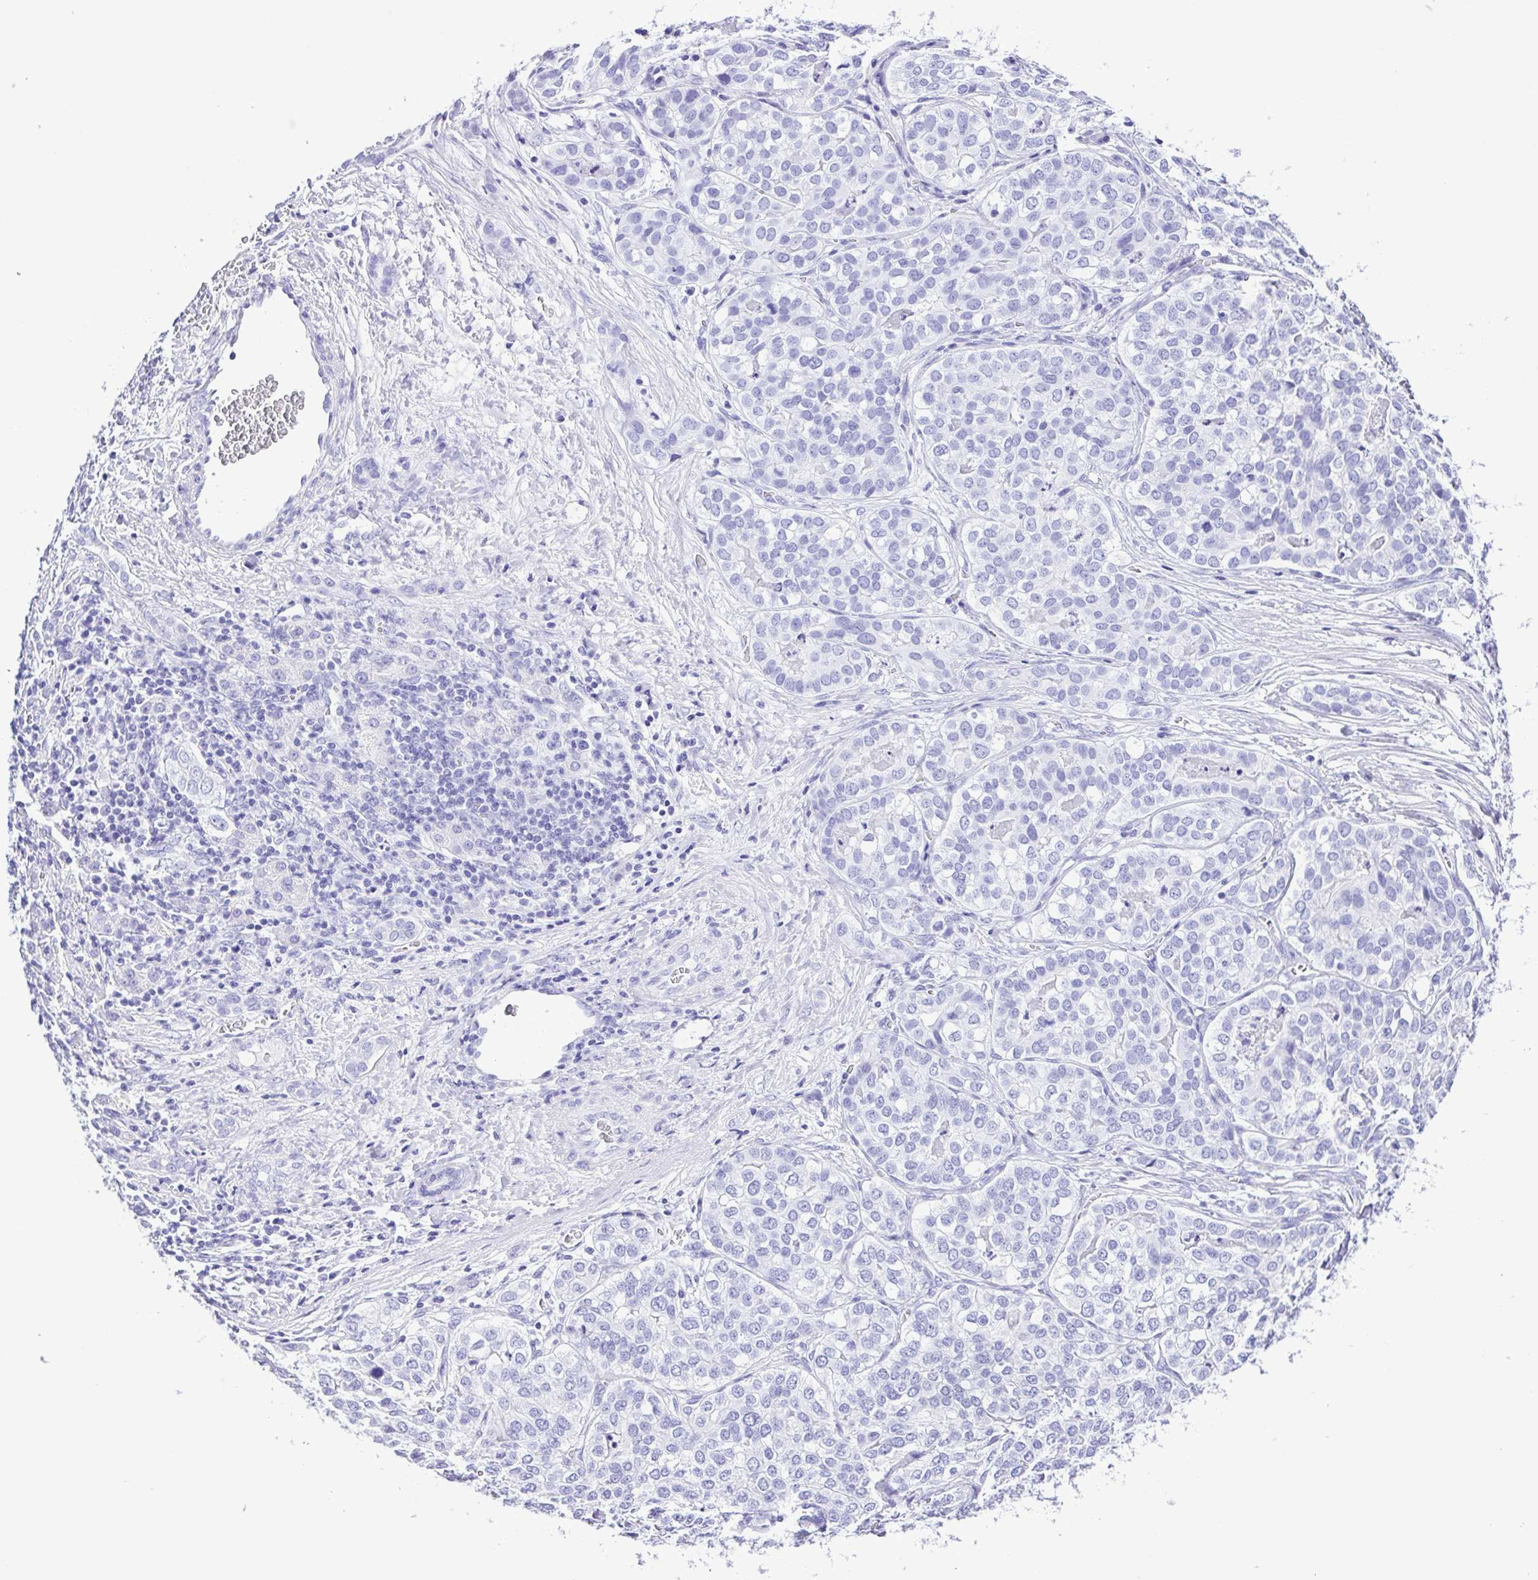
{"staining": {"intensity": "negative", "quantity": "none", "location": "none"}, "tissue": "liver cancer", "cell_type": "Tumor cells", "image_type": "cancer", "snomed": [{"axis": "morphology", "description": "Cholangiocarcinoma"}, {"axis": "topography", "description": "Liver"}], "caption": "This image is of liver cholangiocarcinoma stained with immunohistochemistry to label a protein in brown with the nuclei are counter-stained blue. There is no staining in tumor cells.", "gene": "SYT1", "patient": {"sex": "male", "age": 56}}